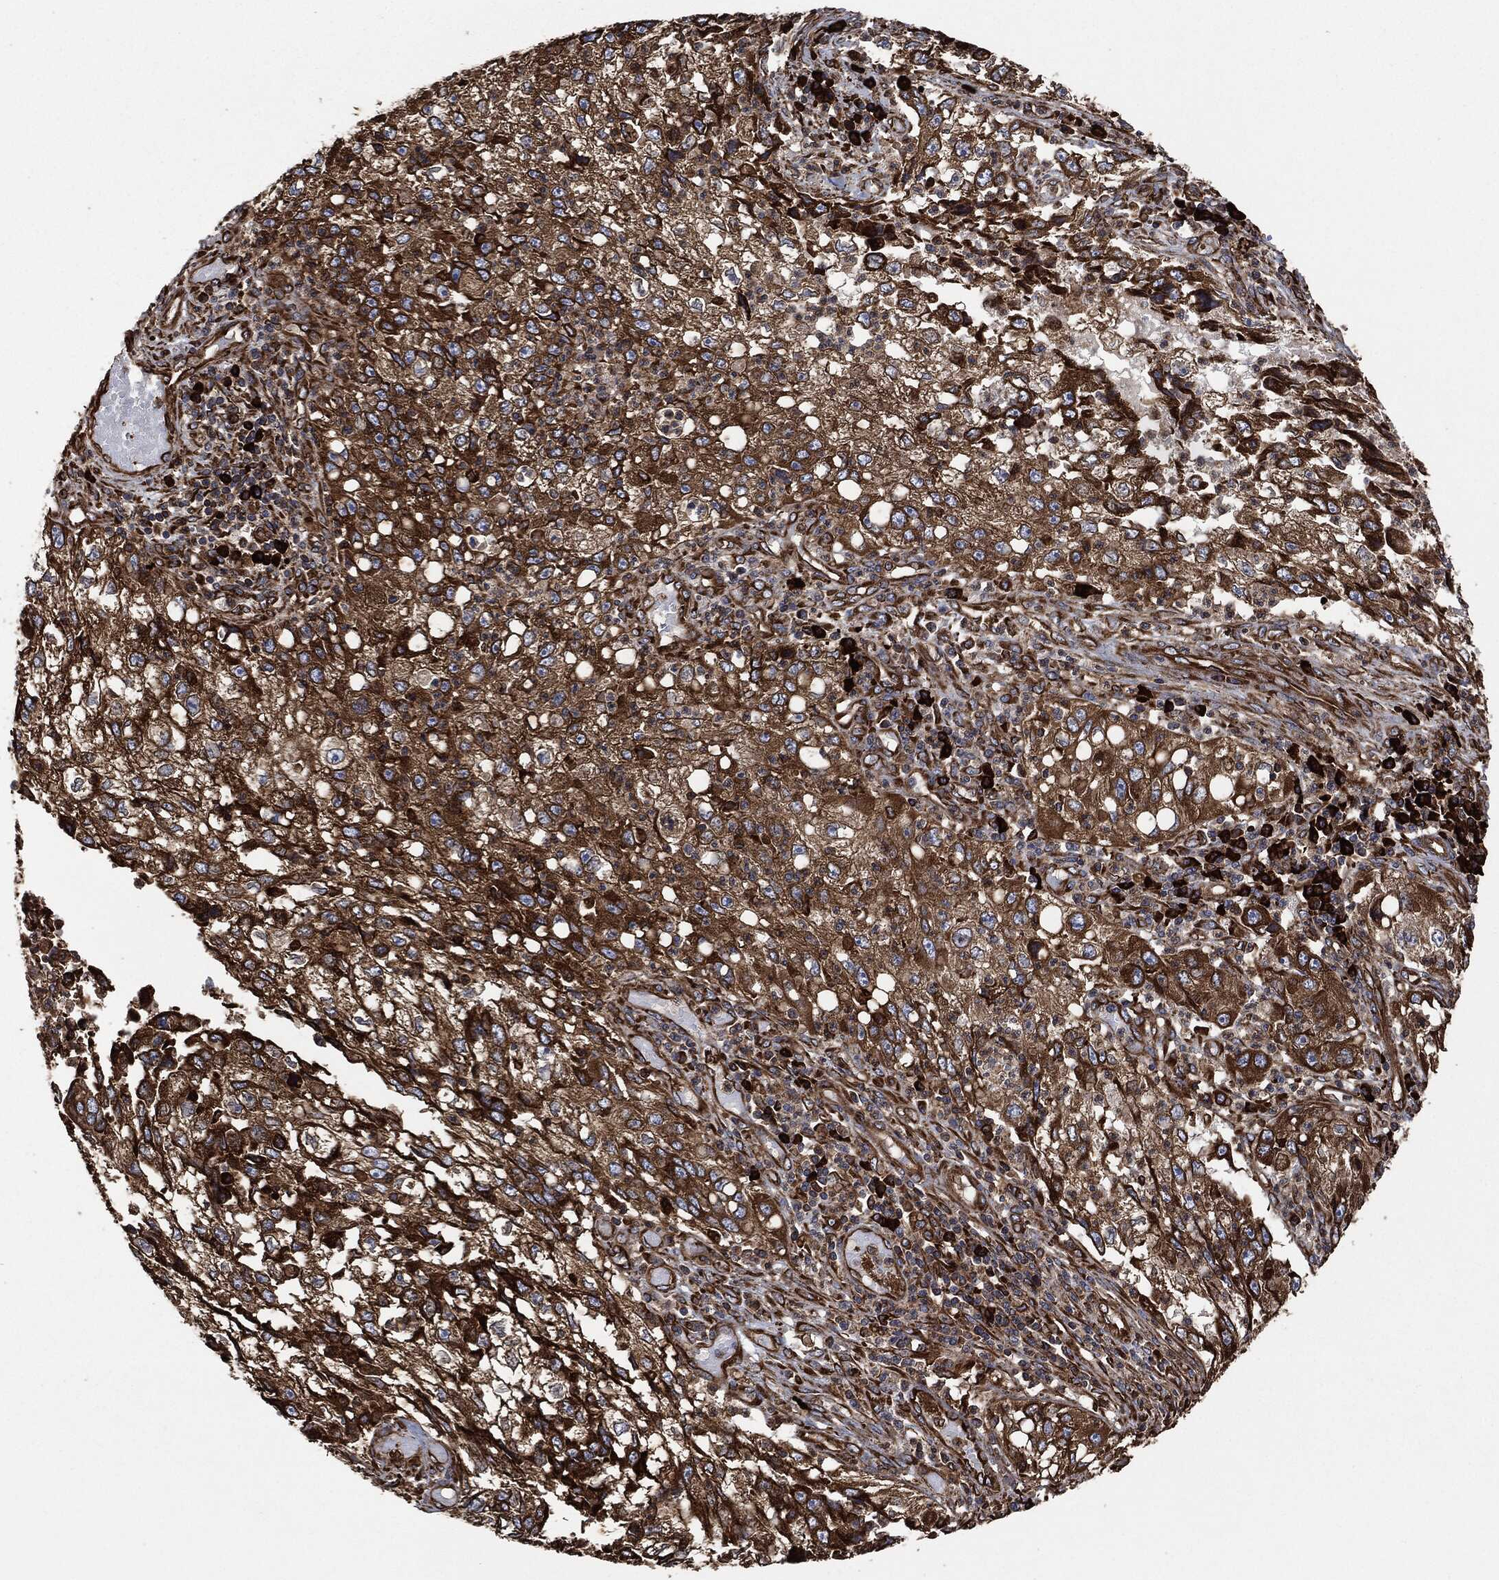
{"staining": {"intensity": "strong", "quantity": ">75%", "location": "cytoplasmic/membranous"}, "tissue": "cervical cancer", "cell_type": "Tumor cells", "image_type": "cancer", "snomed": [{"axis": "morphology", "description": "Squamous cell carcinoma, NOS"}, {"axis": "topography", "description": "Cervix"}], "caption": "Approximately >75% of tumor cells in cervical squamous cell carcinoma show strong cytoplasmic/membranous protein staining as visualized by brown immunohistochemical staining.", "gene": "AMFR", "patient": {"sex": "female", "age": 36}}